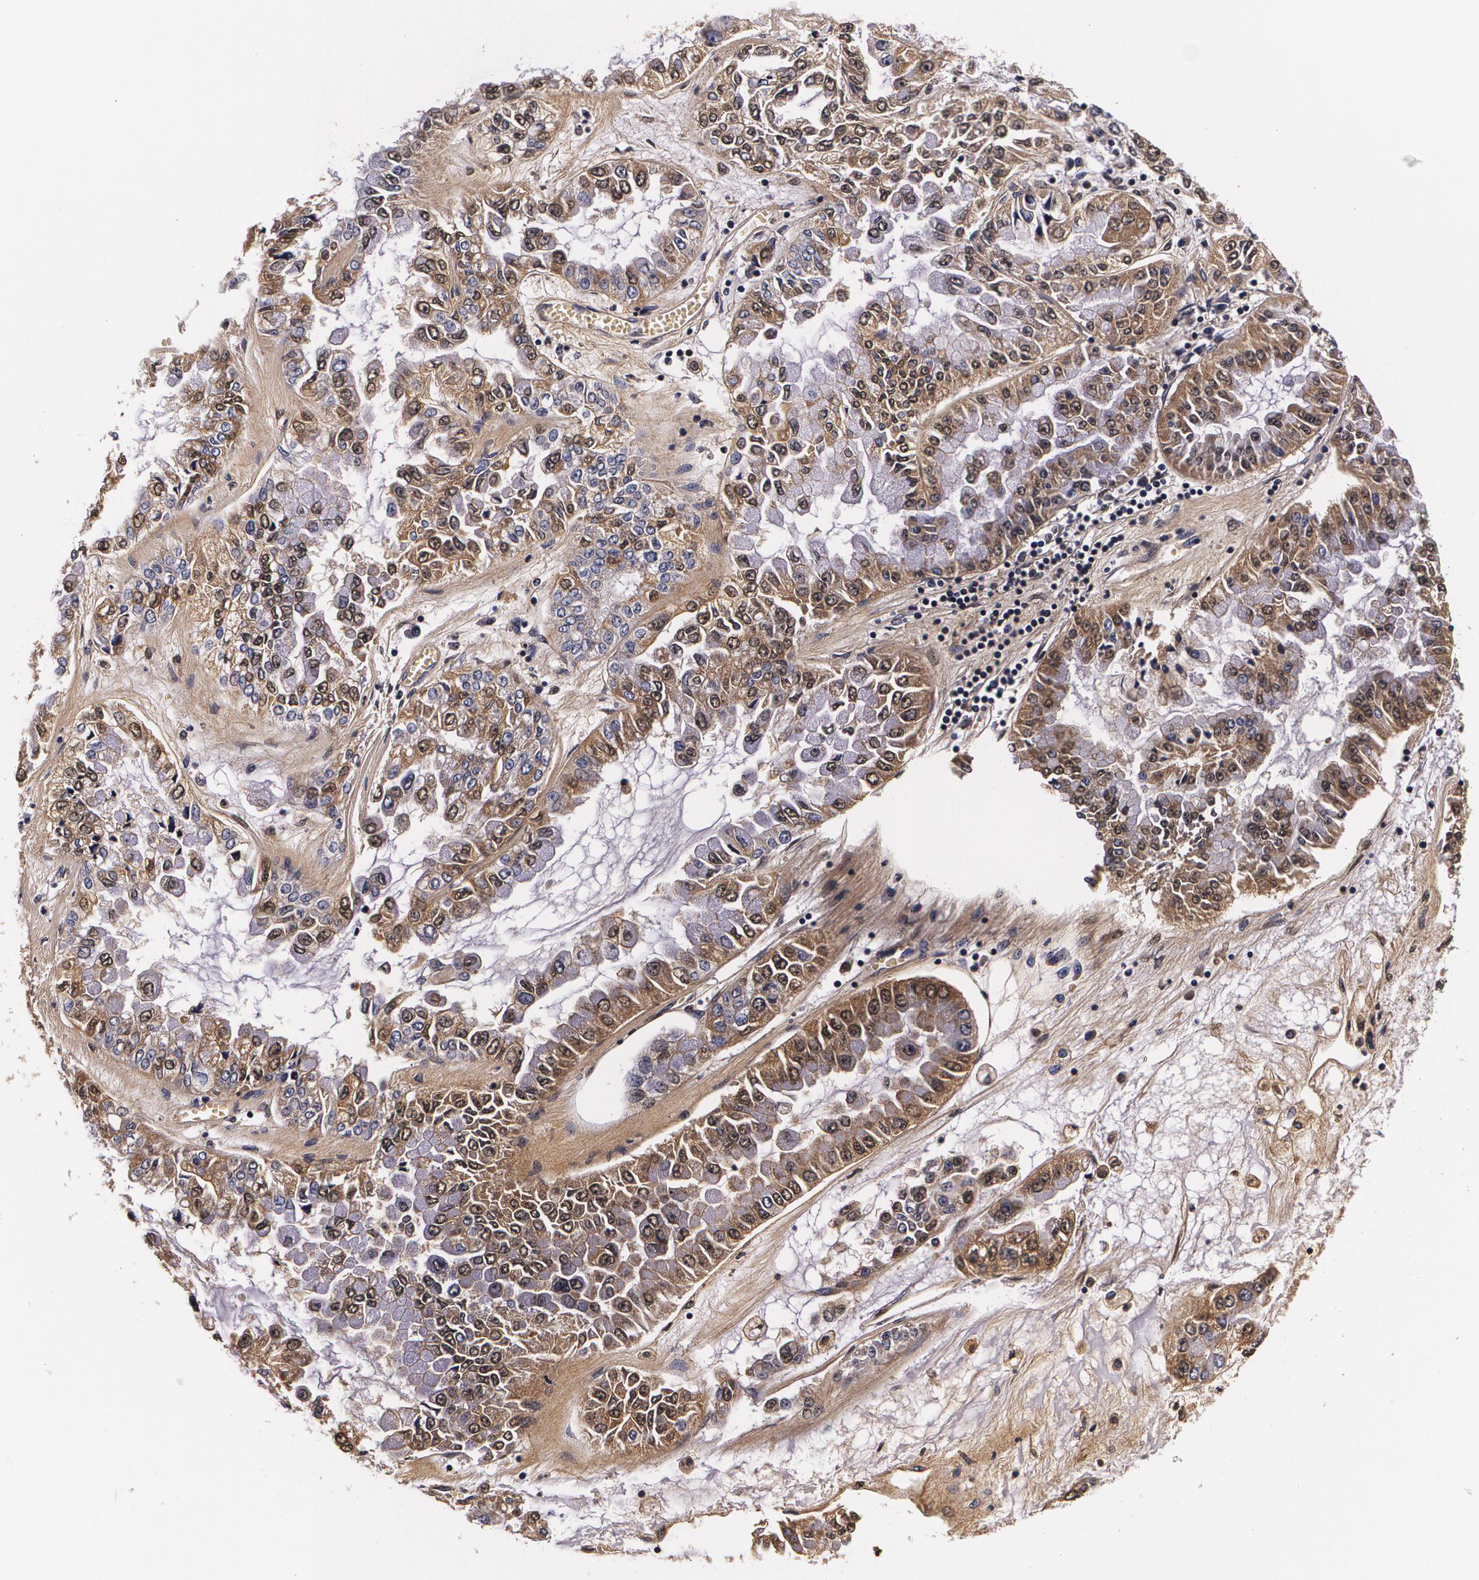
{"staining": {"intensity": "moderate", "quantity": ">75%", "location": "cytoplasmic/membranous"}, "tissue": "liver cancer", "cell_type": "Tumor cells", "image_type": "cancer", "snomed": [{"axis": "morphology", "description": "Cholangiocarcinoma"}, {"axis": "topography", "description": "Liver"}], "caption": "Liver cancer (cholangiocarcinoma) stained with a protein marker shows moderate staining in tumor cells.", "gene": "TTR", "patient": {"sex": "female", "age": 79}}